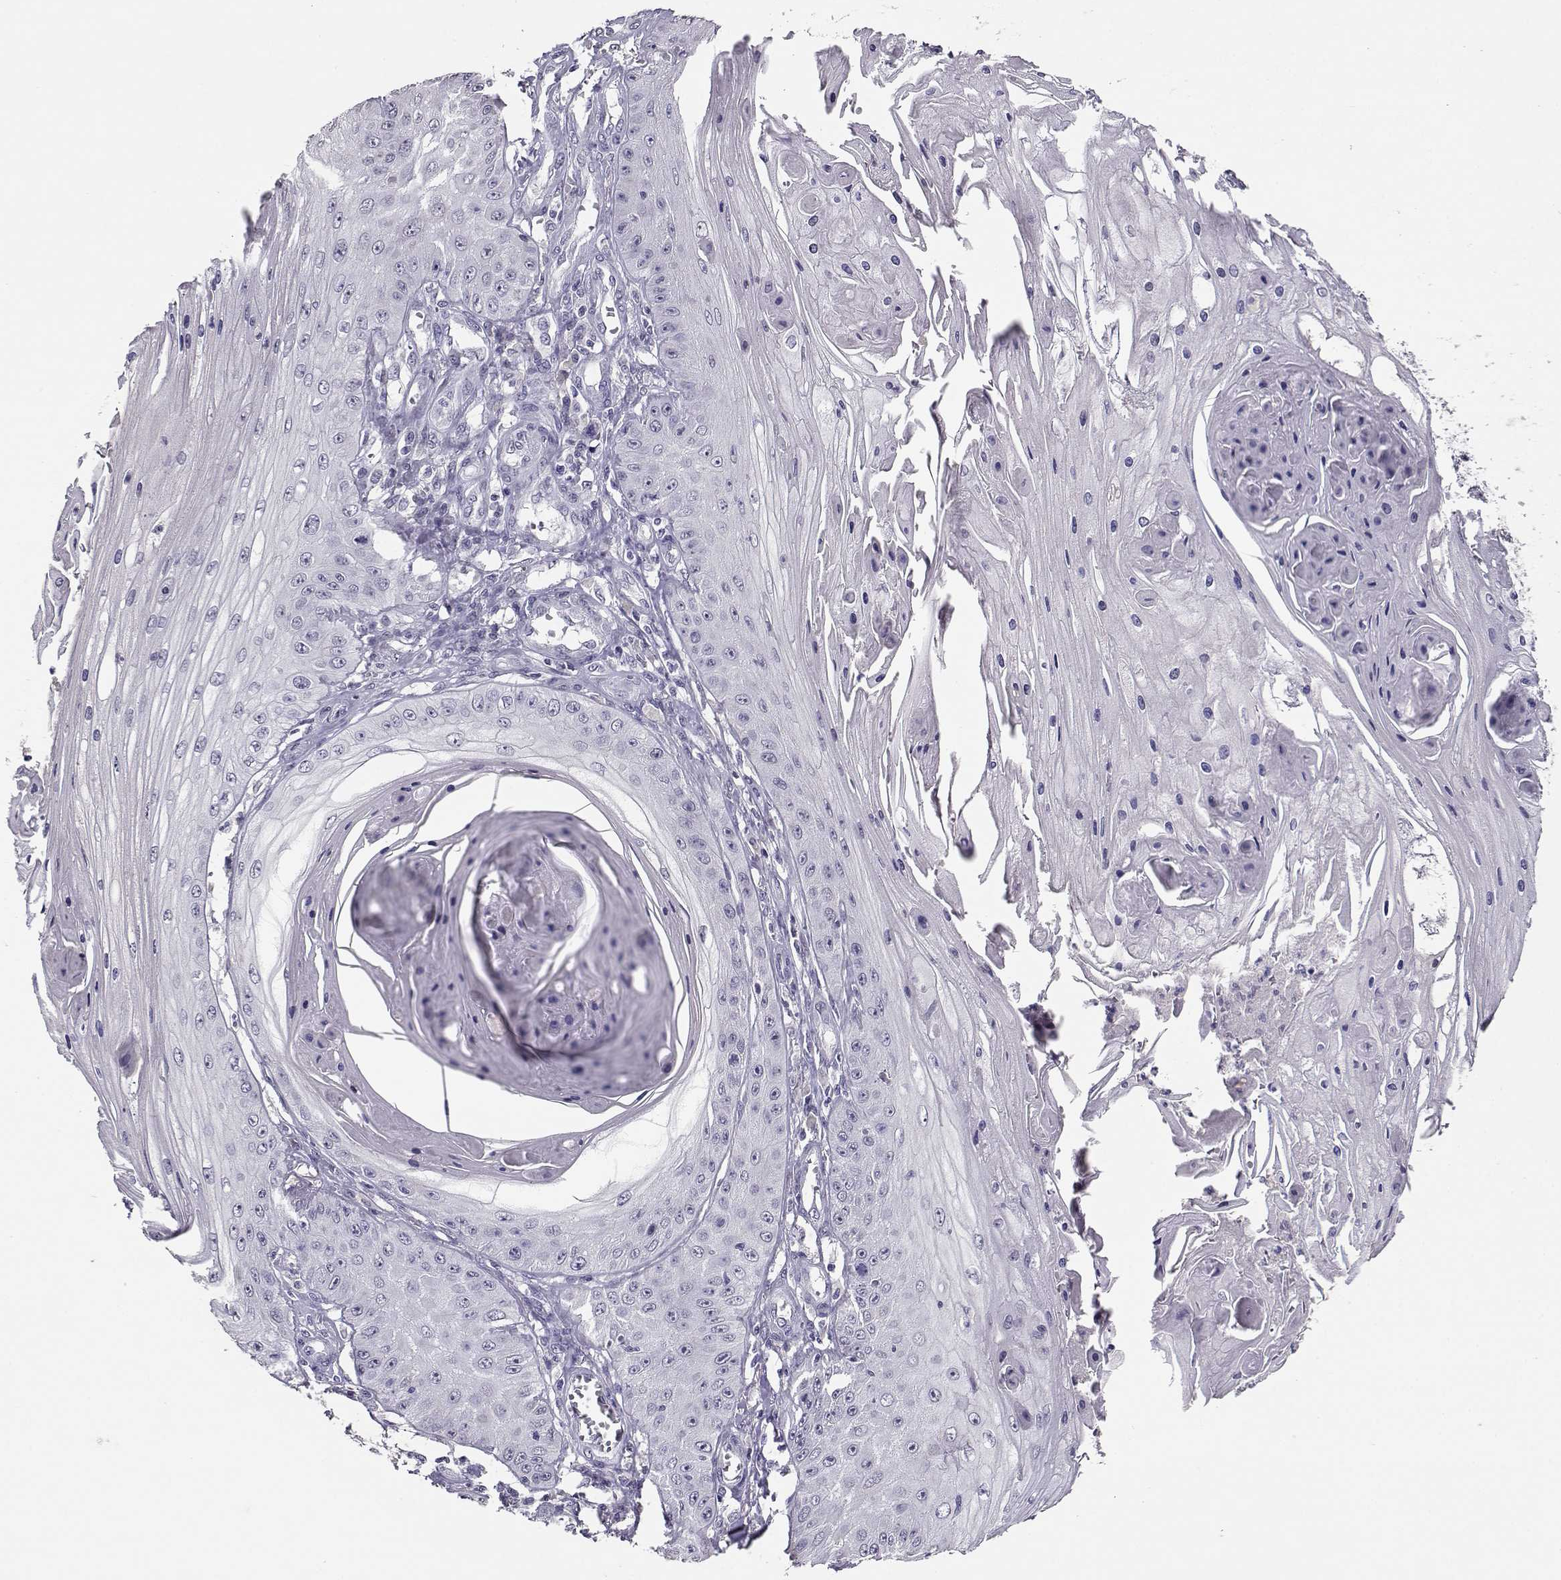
{"staining": {"intensity": "negative", "quantity": "none", "location": "none"}, "tissue": "skin cancer", "cell_type": "Tumor cells", "image_type": "cancer", "snomed": [{"axis": "morphology", "description": "Squamous cell carcinoma, NOS"}, {"axis": "topography", "description": "Skin"}], "caption": "Tumor cells are negative for brown protein staining in skin cancer (squamous cell carcinoma).", "gene": "RHOXF2", "patient": {"sex": "male", "age": 70}}